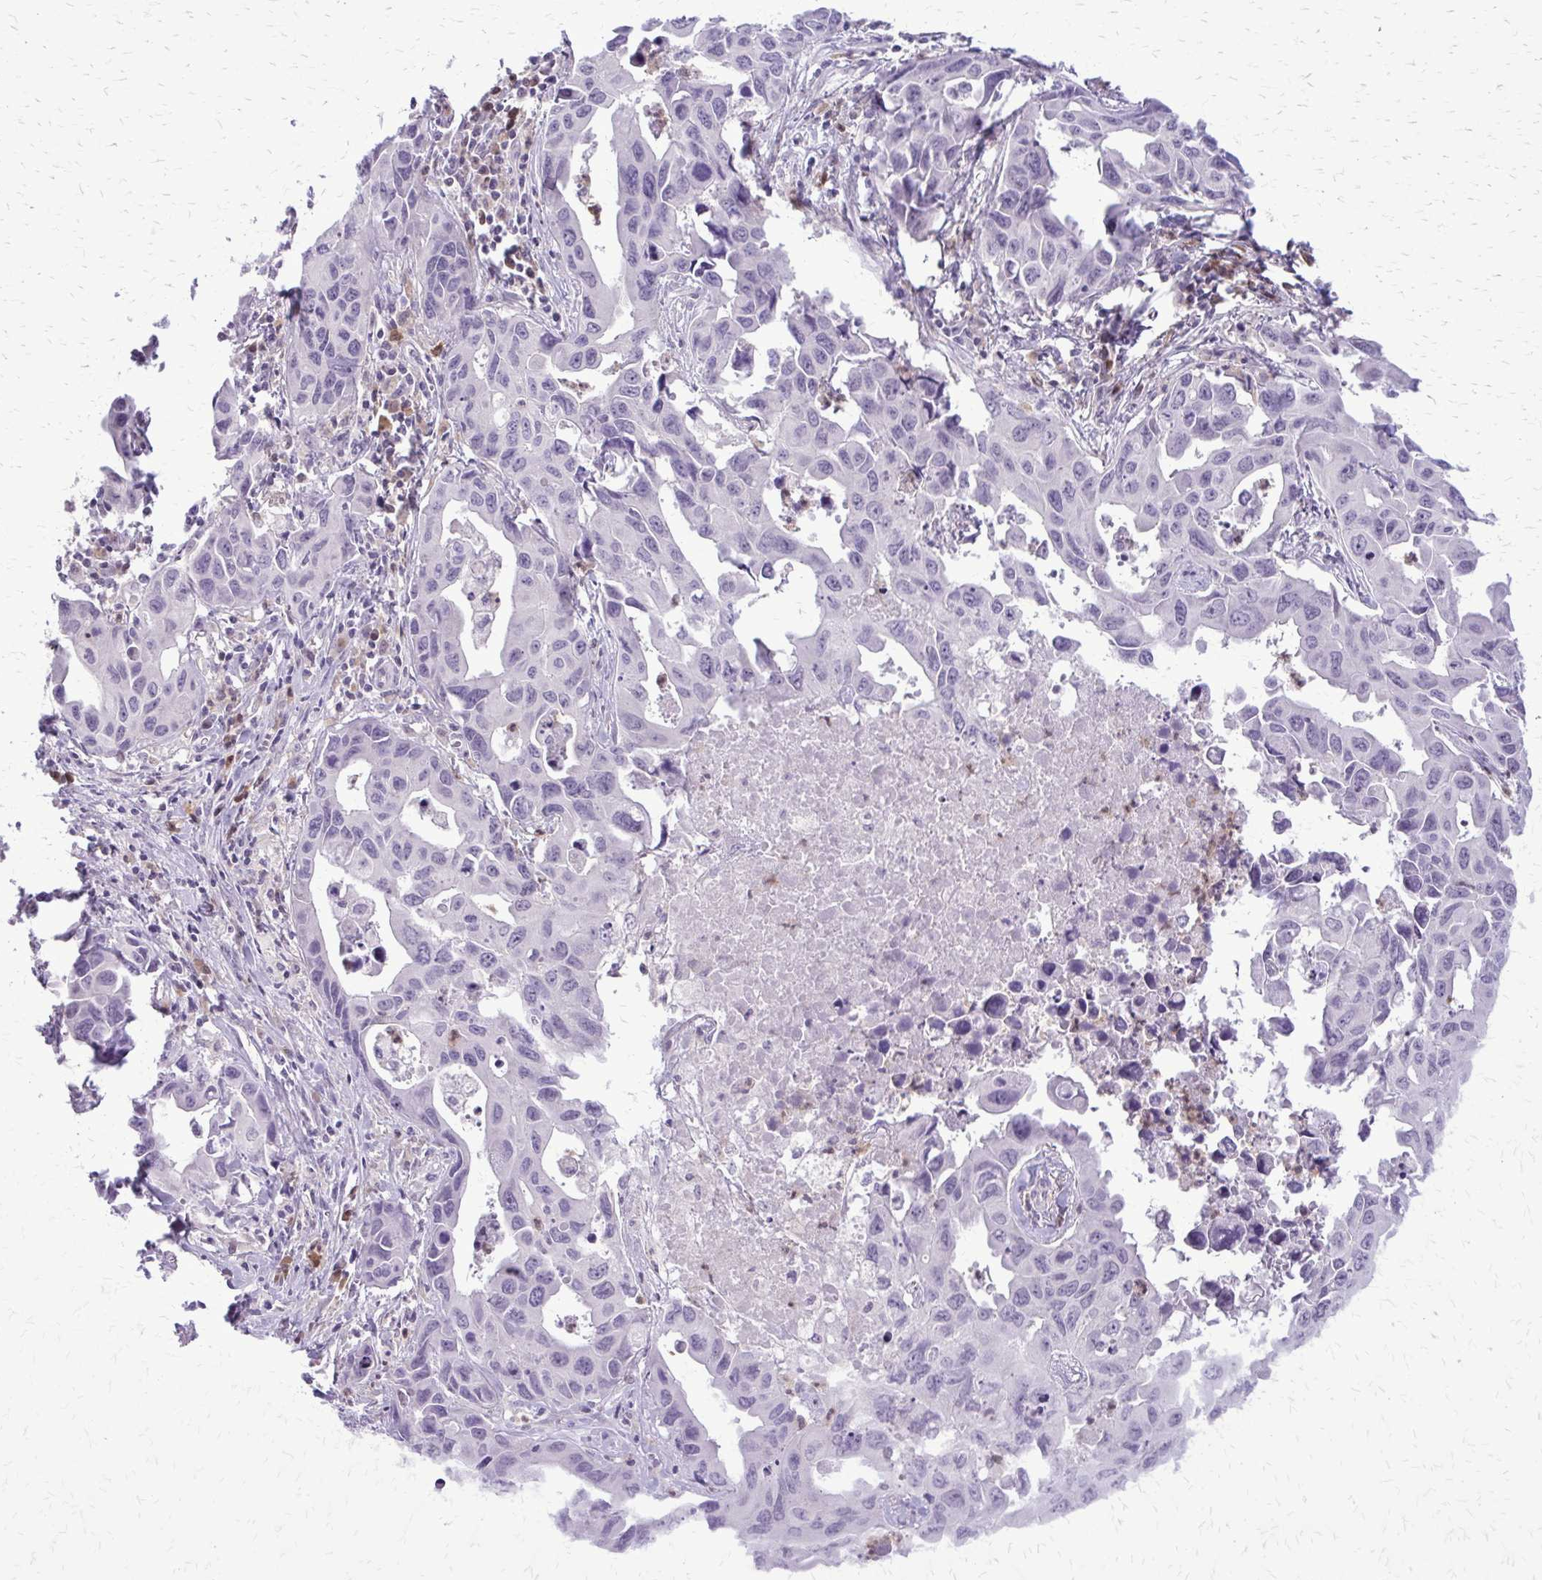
{"staining": {"intensity": "negative", "quantity": "none", "location": "none"}, "tissue": "lung cancer", "cell_type": "Tumor cells", "image_type": "cancer", "snomed": [{"axis": "morphology", "description": "Adenocarcinoma, NOS"}, {"axis": "topography", "description": "Lung"}], "caption": "Immunohistochemistry histopathology image of neoplastic tissue: human adenocarcinoma (lung) stained with DAB exhibits no significant protein expression in tumor cells. The staining was performed using DAB (3,3'-diaminobenzidine) to visualize the protein expression in brown, while the nuclei were stained in blue with hematoxylin (Magnification: 20x).", "gene": "GLRX", "patient": {"sex": "male", "age": 64}}